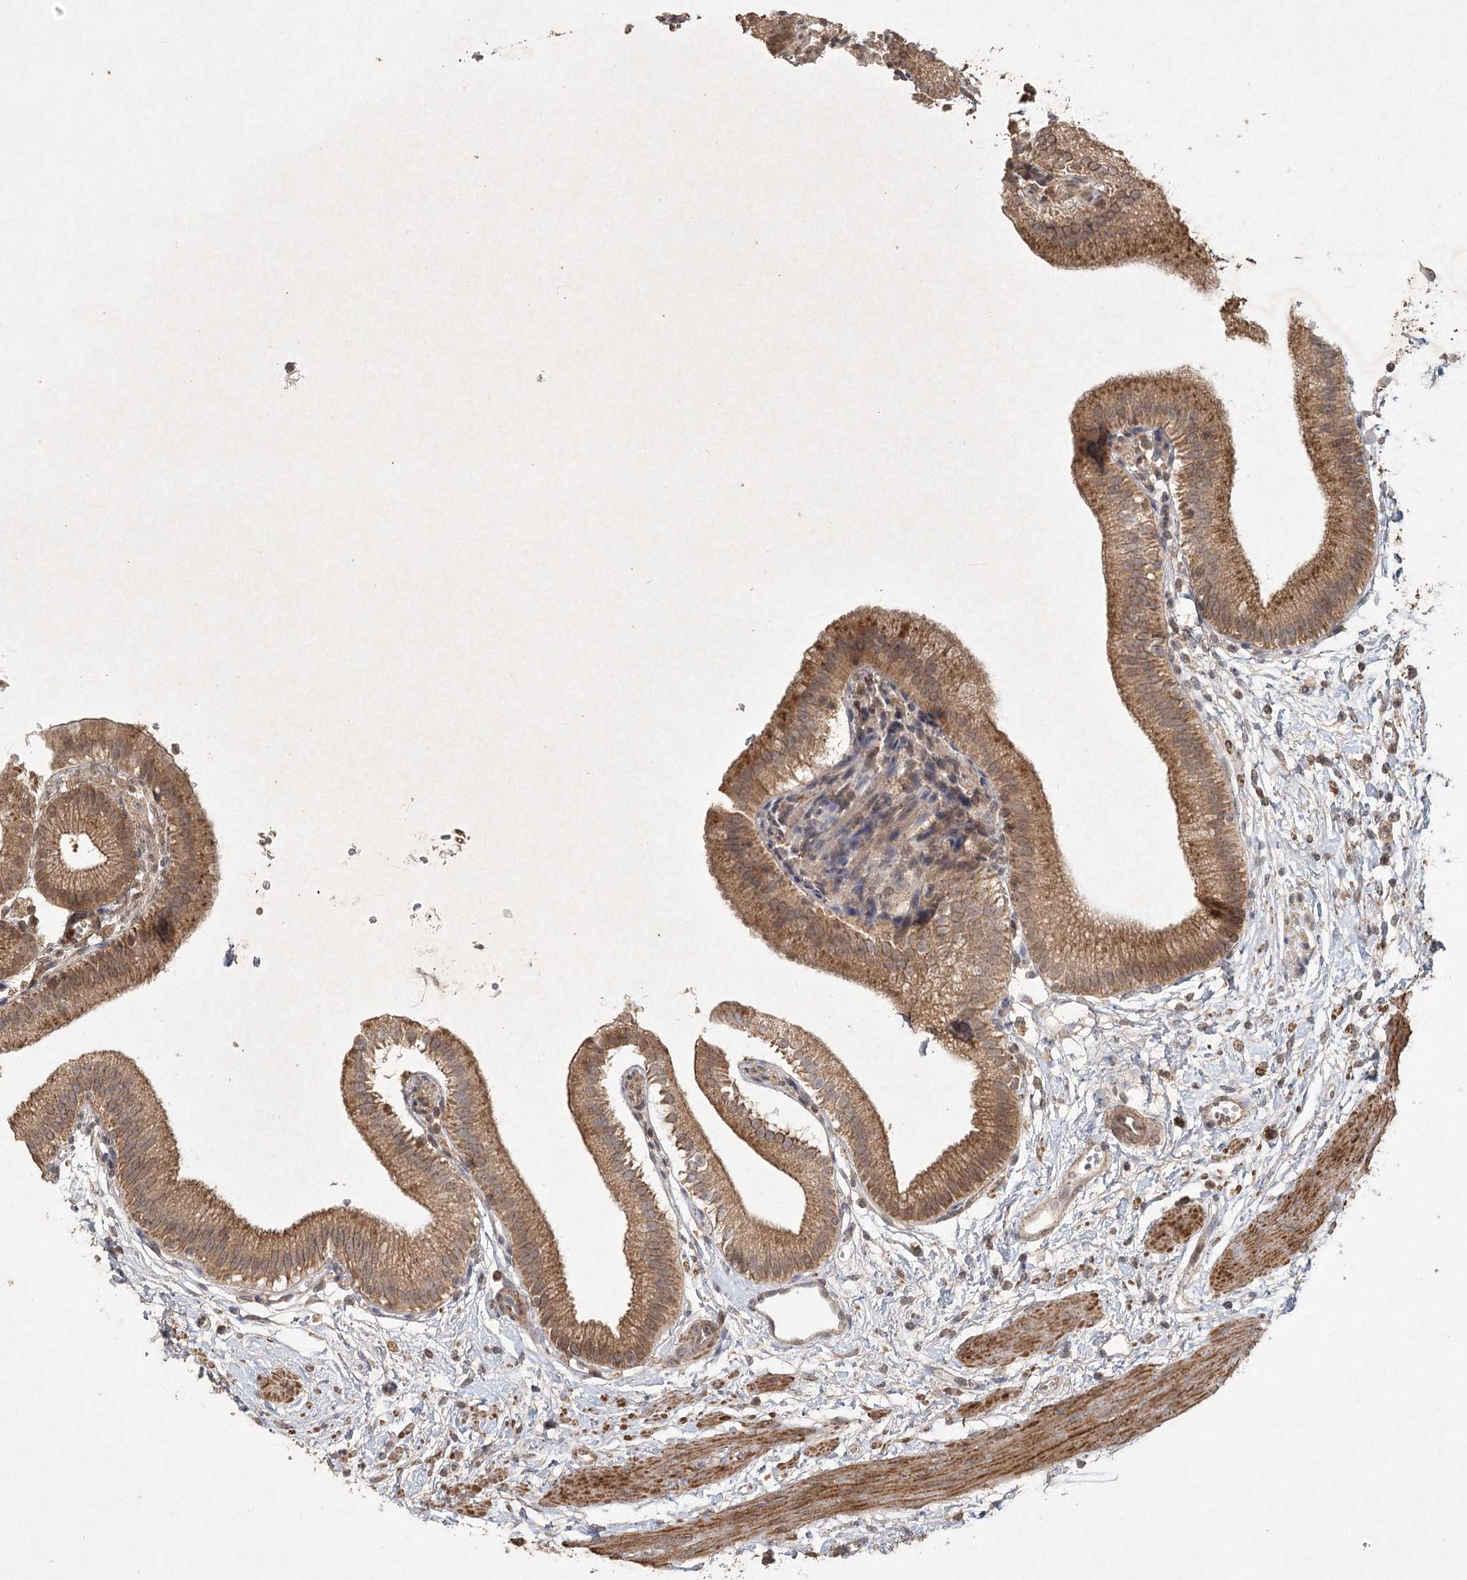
{"staining": {"intensity": "moderate", "quantity": ">75%", "location": "cytoplasmic/membranous"}, "tissue": "gallbladder", "cell_type": "Glandular cells", "image_type": "normal", "snomed": [{"axis": "morphology", "description": "Normal tissue, NOS"}, {"axis": "topography", "description": "Gallbladder"}], "caption": "Moderate cytoplasmic/membranous expression for a protein is seen in about >75% of glandular cells of normal gallbladder using immunohistochemistry (IHC).", "gene": "ARL13A", "patient": {"sex": "male", "age": 55}}